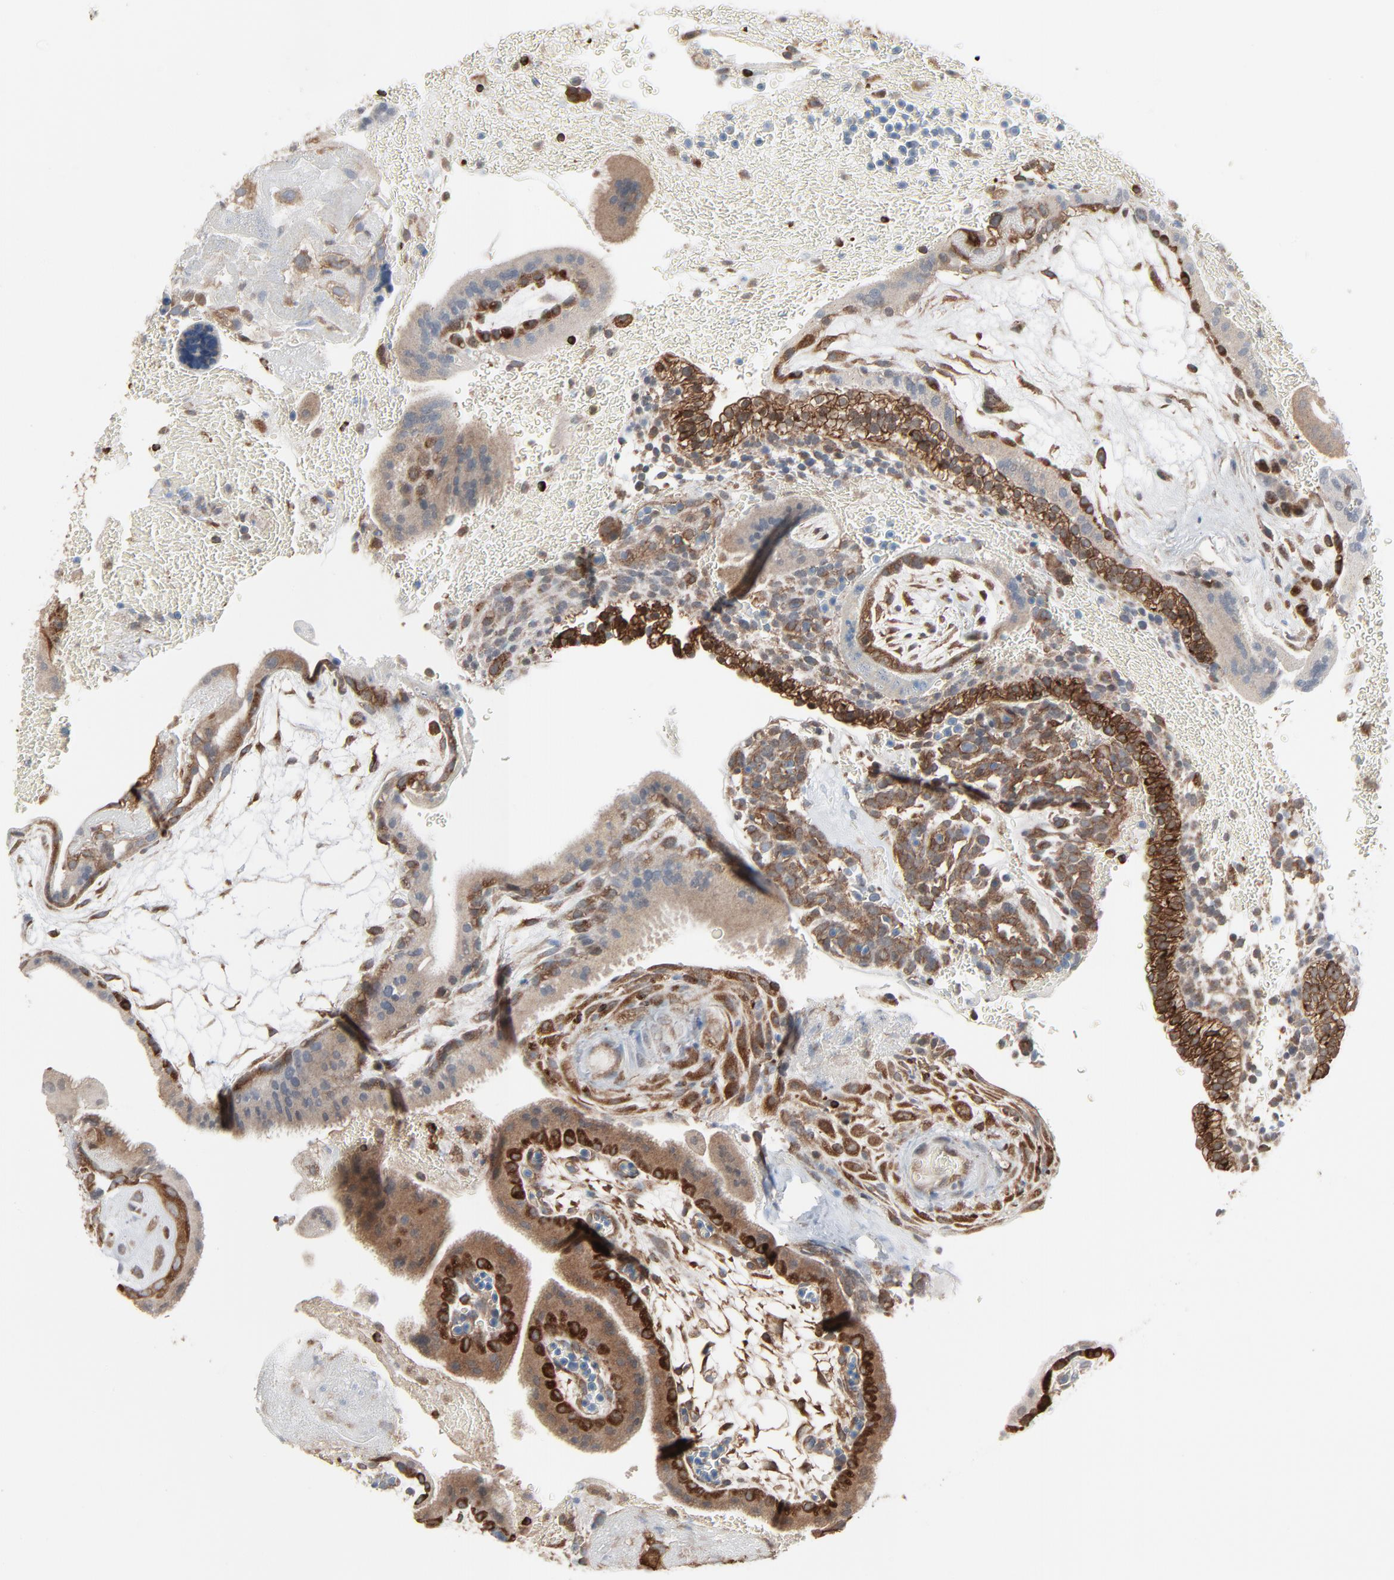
{"staining": {"intensity": "strong", "quantity": "25%-75%", "location": "cytoplasmic/membranous"}, "tissue": "placenta", "cell_type": "Trophoblastic cells", "image_type": "normal", "snomed": [{"axis": "morphology", "description": "Normal tissue, NOS"}, {"axis": "topography", "description": "Placenta"}], "caption": "This histopathology image shows benign placenta stained with immunohistochemistry (IHC) to label a protein in brown. The cytoplasmic/membranous of trophoblastic cells show strong positivity for the protein. Nuclei are counter-stained blue.", "gene": "OPTN", "patient": {"sex": "female", "age": 19}}